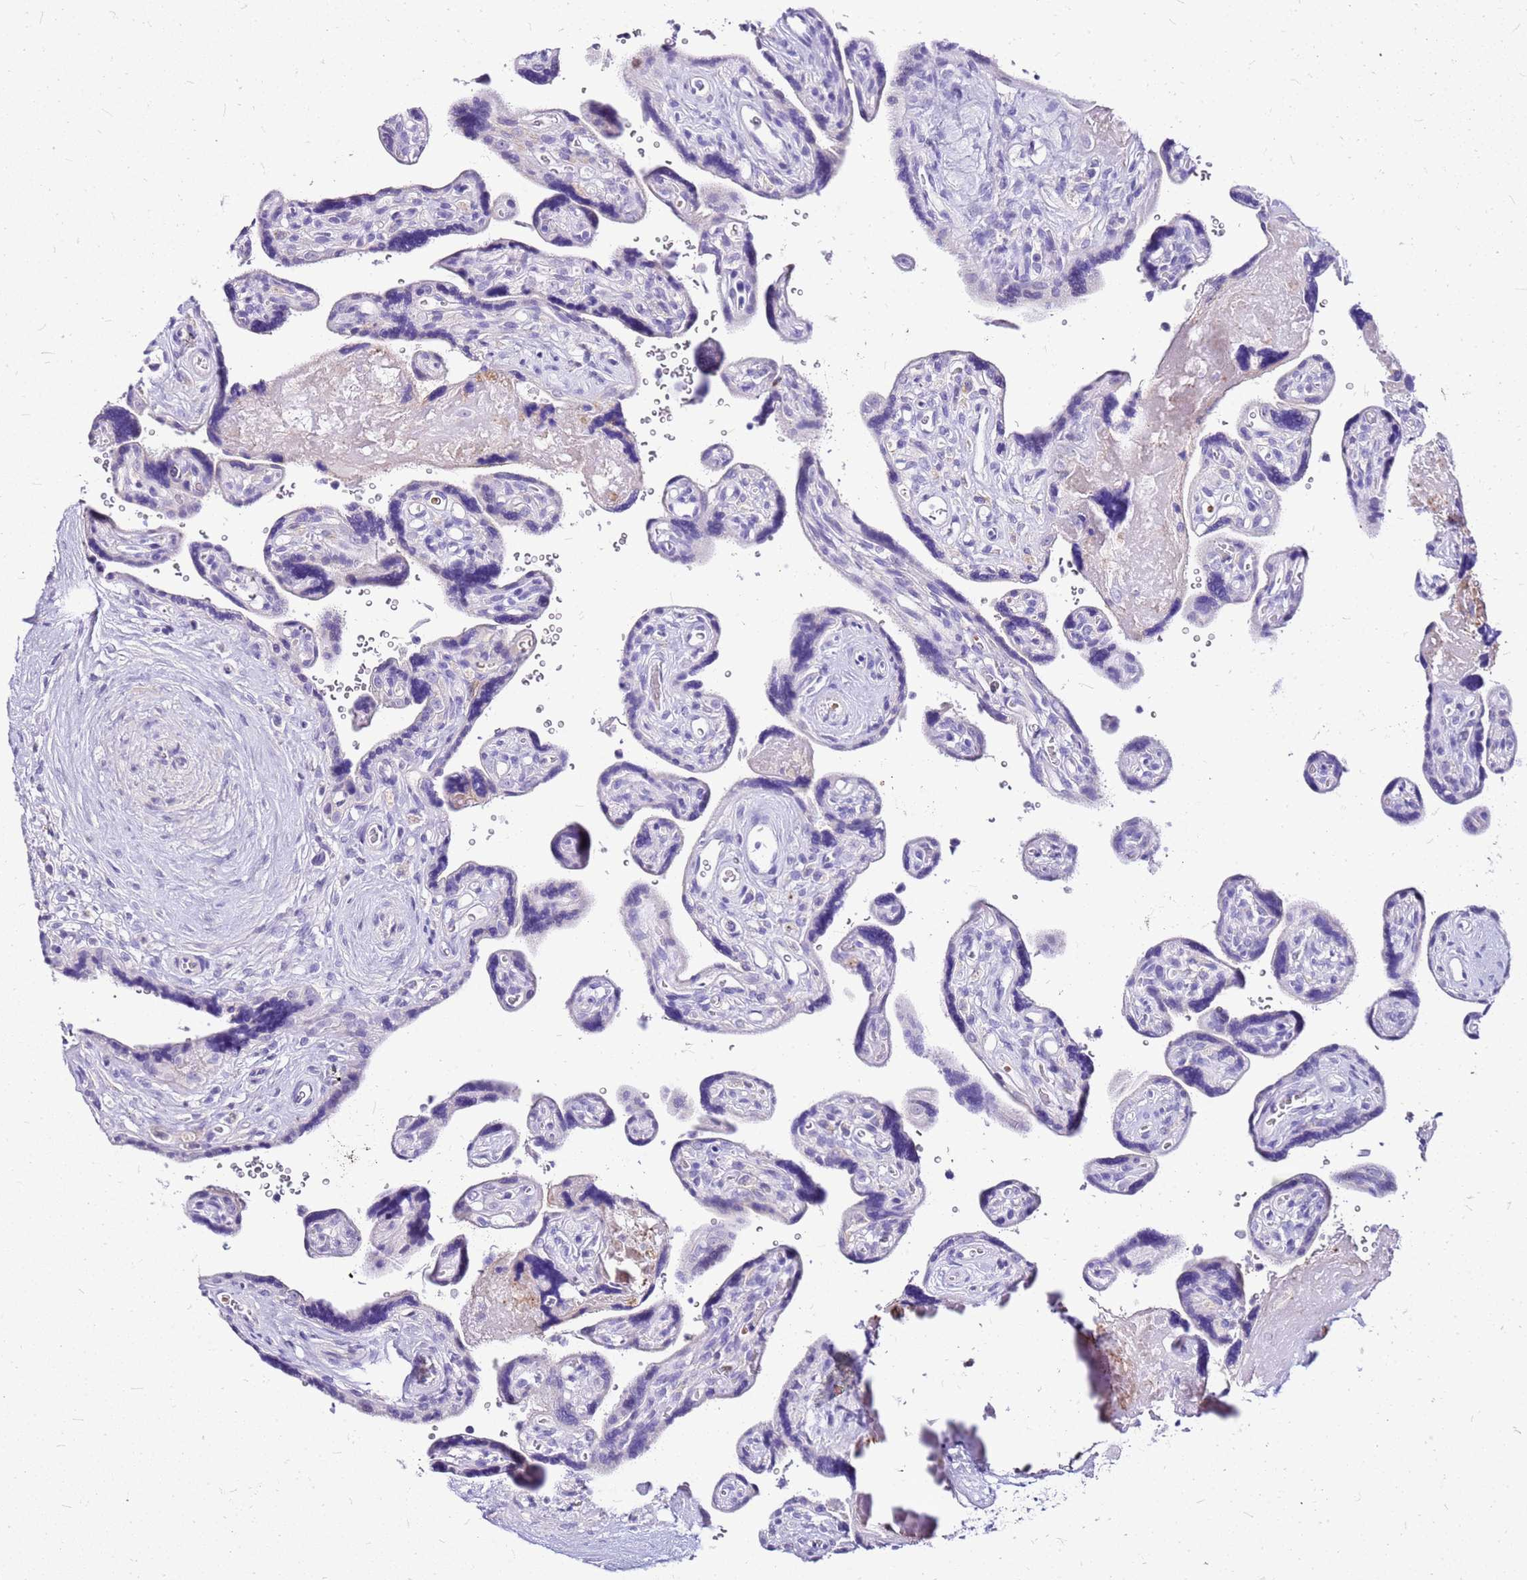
{"staining": {"intensity": "negative", "quantity": "none", "location": "none"}, "tissue": "placenta", "cell_type": "Decidual cells", "image_type": "normal", "snomed": [{"axis": "morphology", "description": "Normal tissue, NOS"}, {"axis": "topography", "description": "Placenta"}], "caption": "This is an IHC image of unremarkable human placenta. There is no staining in decidual cells.", "gene": "DCDC2B", "patient": {"sex": "female", "age": 39}}